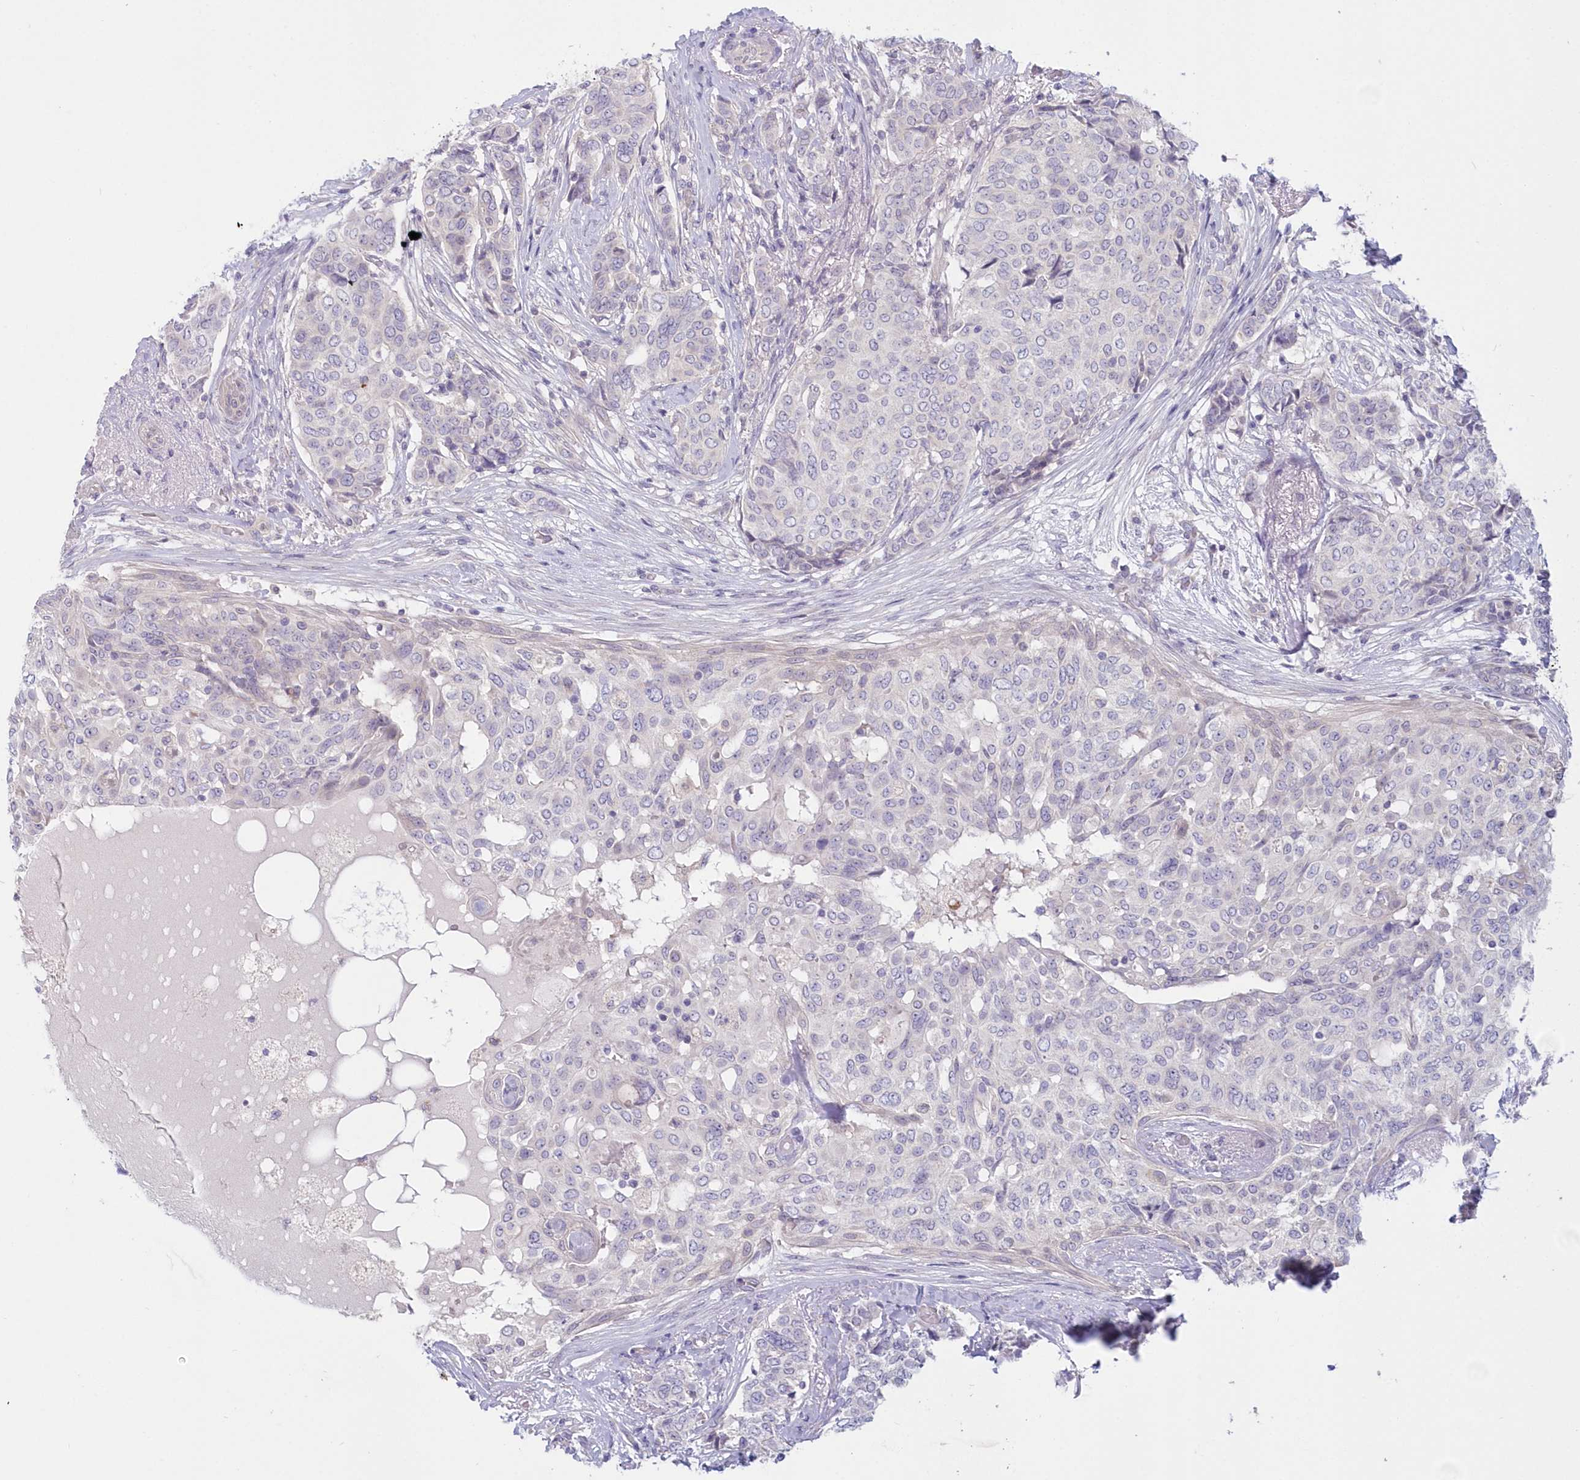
{"staining": {"intensity": "negative", "quantity": "none", "location": "none"}, "tissue": "breast cancer", "cell_type": "Tumor cells", "image_type": "cancer", "snomed": [{"axis": "morphology", "description": "Lobular carcinoma"}, {"axis": "topography", "description": "Breast"}], "caption": "A high-resolution histopathology image shows immunohistochemistry (IHC) staining of breast cancer, which exhibits no significant expression in tumor cells.", "gene": "KATNA1", "patient": {"sex": "female", "age": 51}}